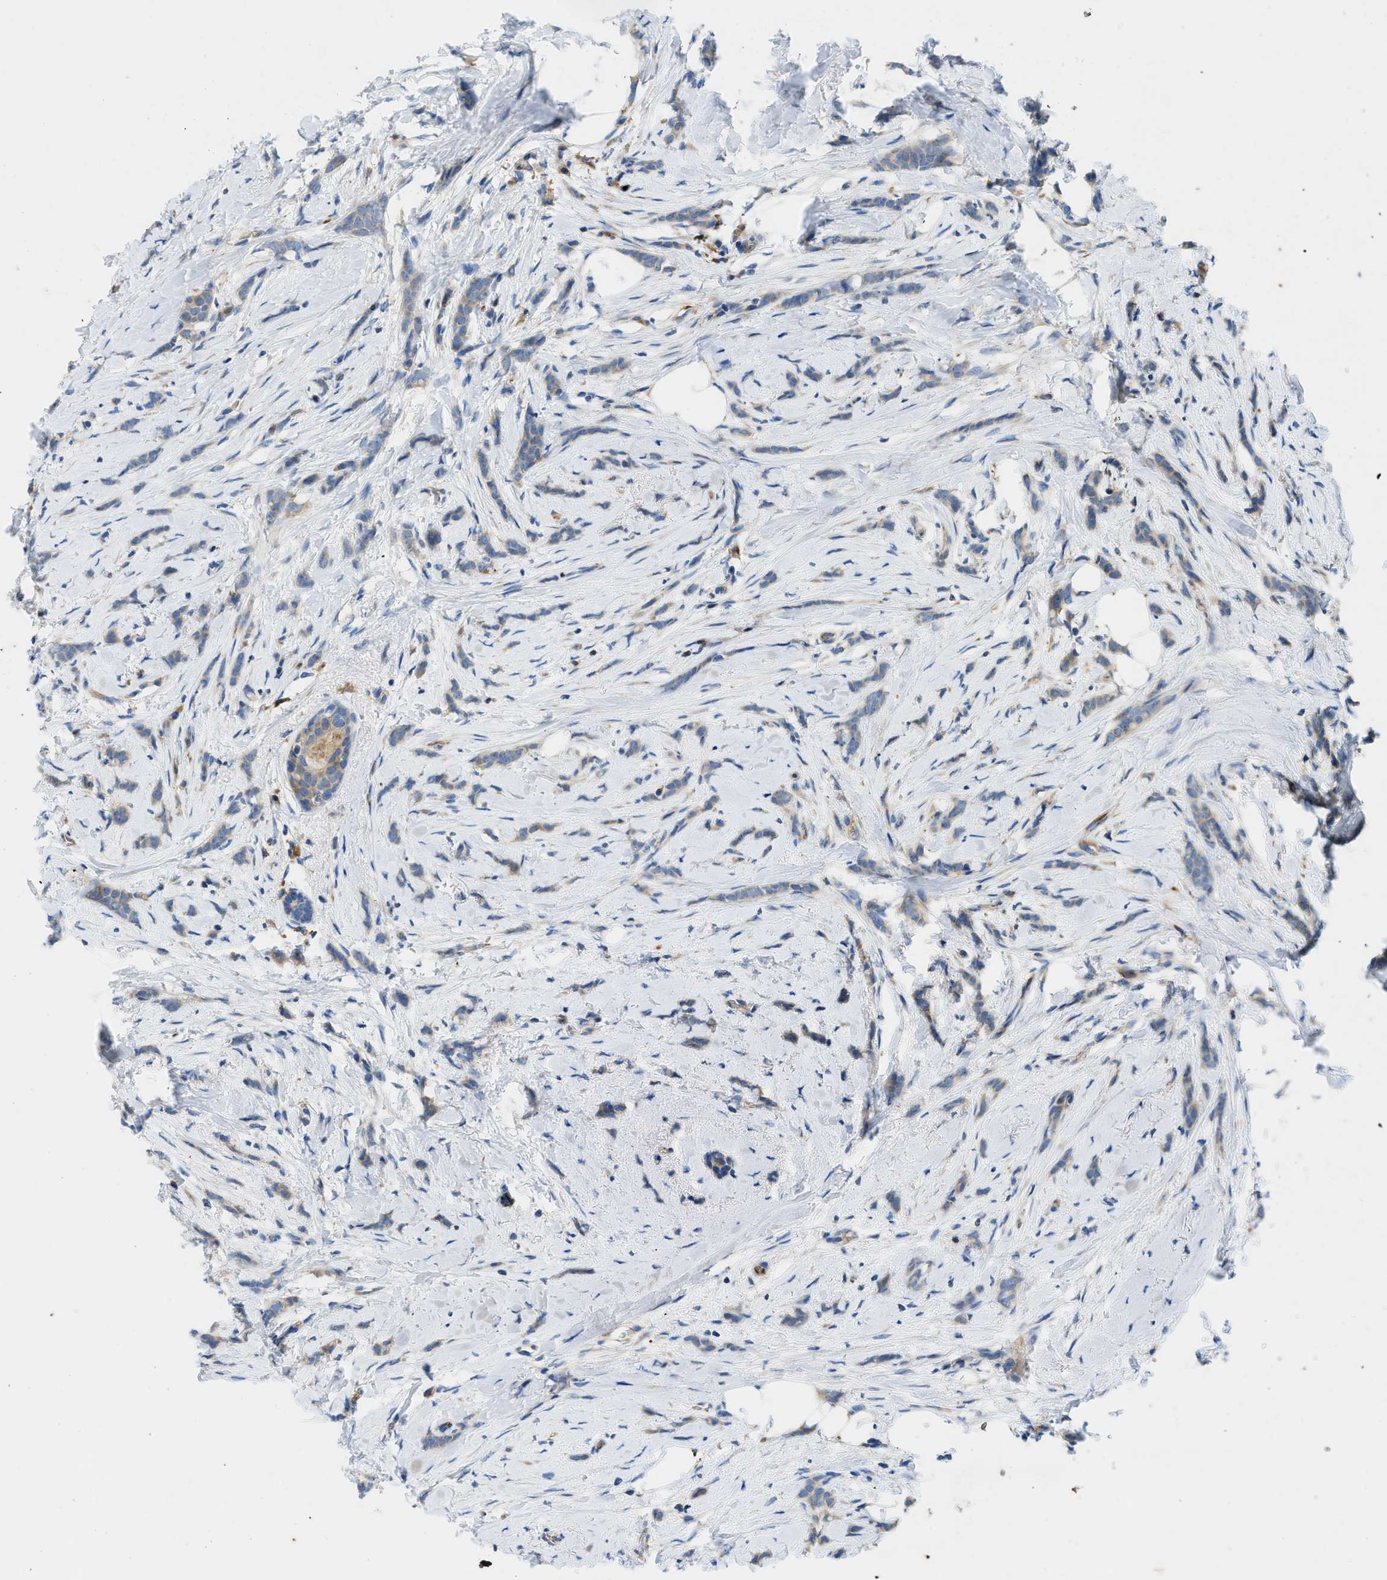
{"staining": {"intensity": "weak", "quantity": "25%-75%", "location": "cytoplasmic/membranous"}, "tissue": "breast cancer", "cell_type": "Tumor cells", "image_type": "cancer", "snomed": [{"axis": "morphology", "description": "Lobular carcinoma, in situ"}, {"axis": "morphology", "description": "Lobular carcinoma"}, {"axis": "topography", "description": "Breast"}], "caption": "A low amount of weak cytoplasmic/membranous staining is appreciated in about 25%-75% of tumor cells in lobular carcinoma (breast) tissue.", "gene": "ZNF831", "patient": {"sex": "female", "age": 41}}